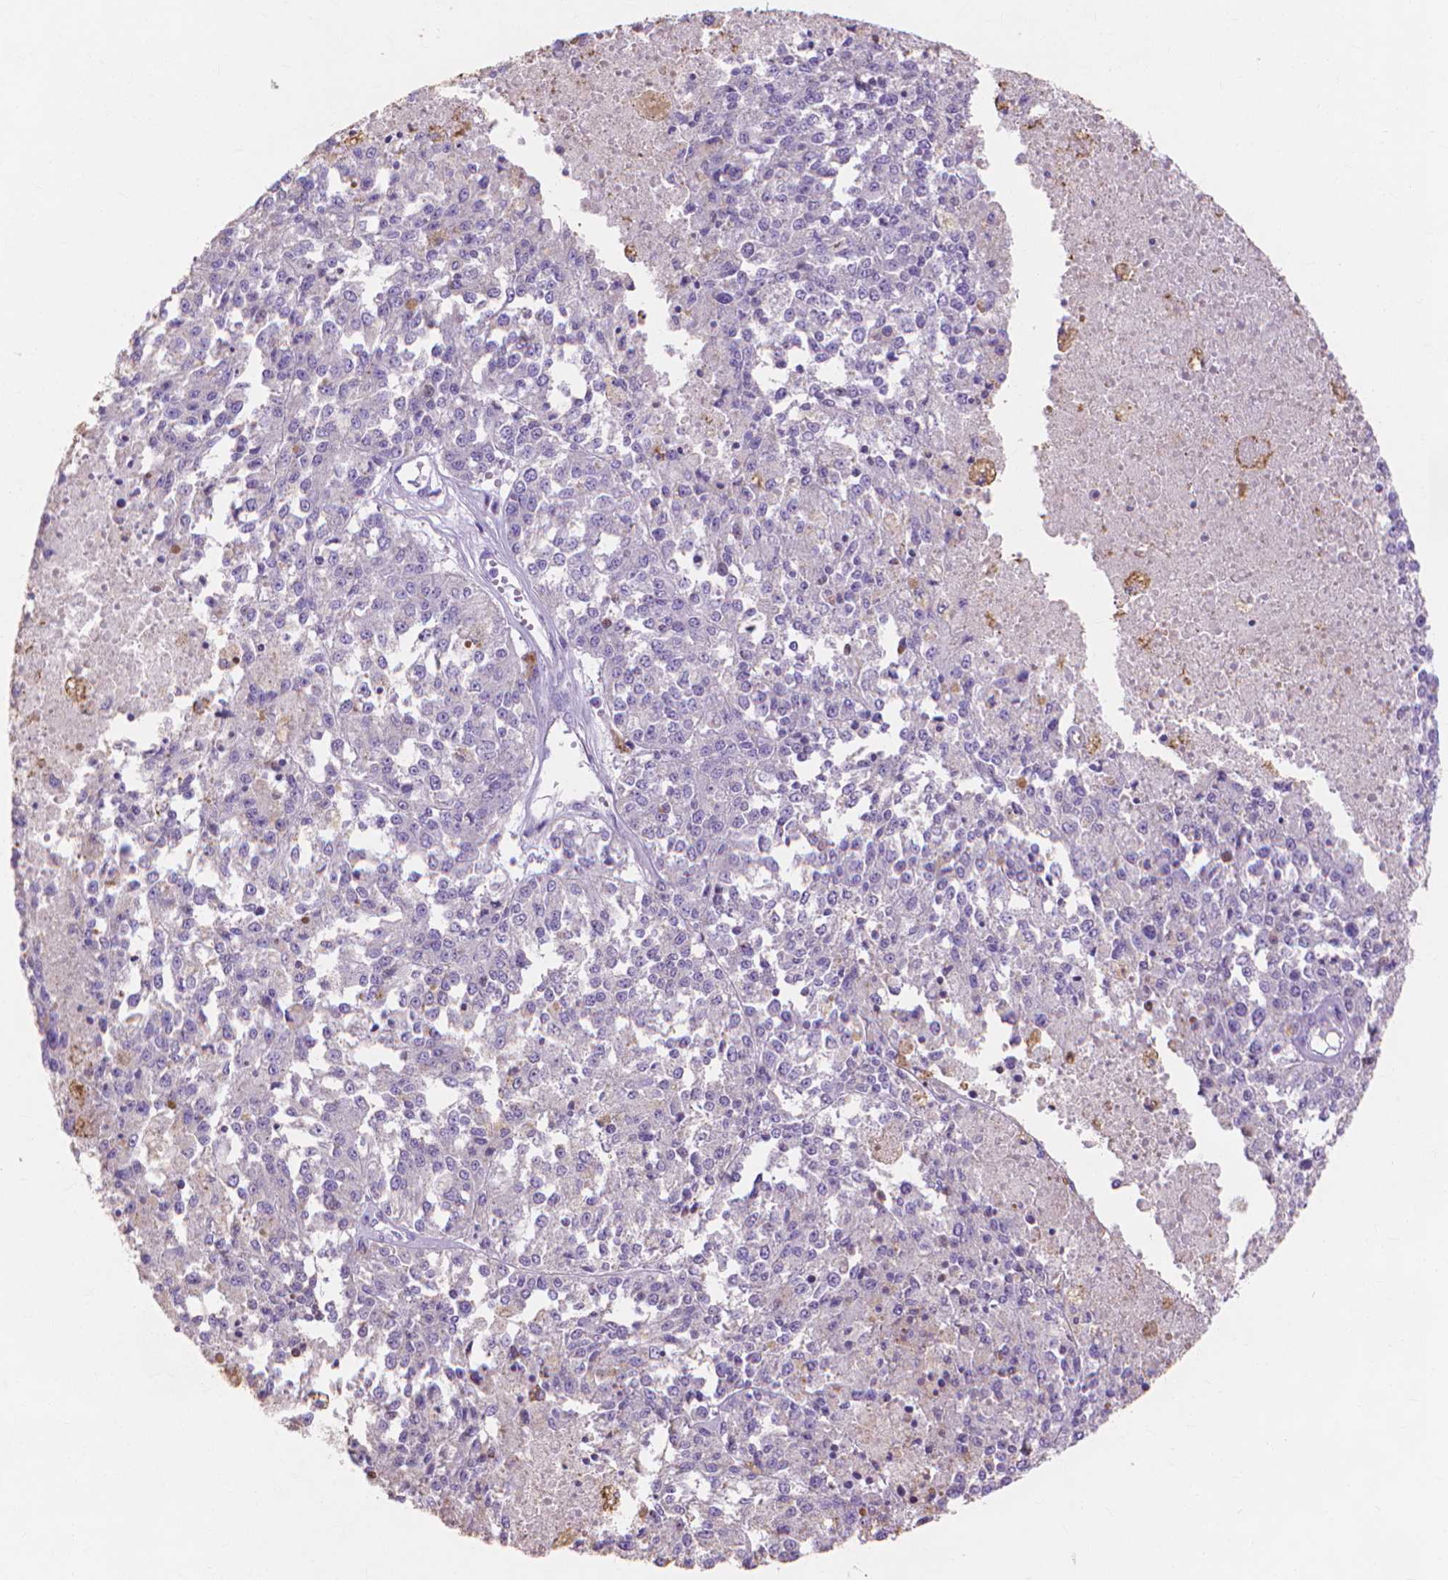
{"staining": {"intensity": "negative", "quantity": "none", "location": "none"}, "tissue": "melanoma", "cell_type": "Tumor cells", "image_type": "cancer", "snomed": [{"axis": "morphology", "description": "Malignant melanoma, Metastatic site"}, {"axis": "topography", "description": "Lymph node"}], "caption": "Human malignant melanoma (metastatic site) stained for a protein using immunohistochemistry displays no positivity in tumor cells.", "gene": "MMP11", "patient": {"sex": "female", "age": 64}}